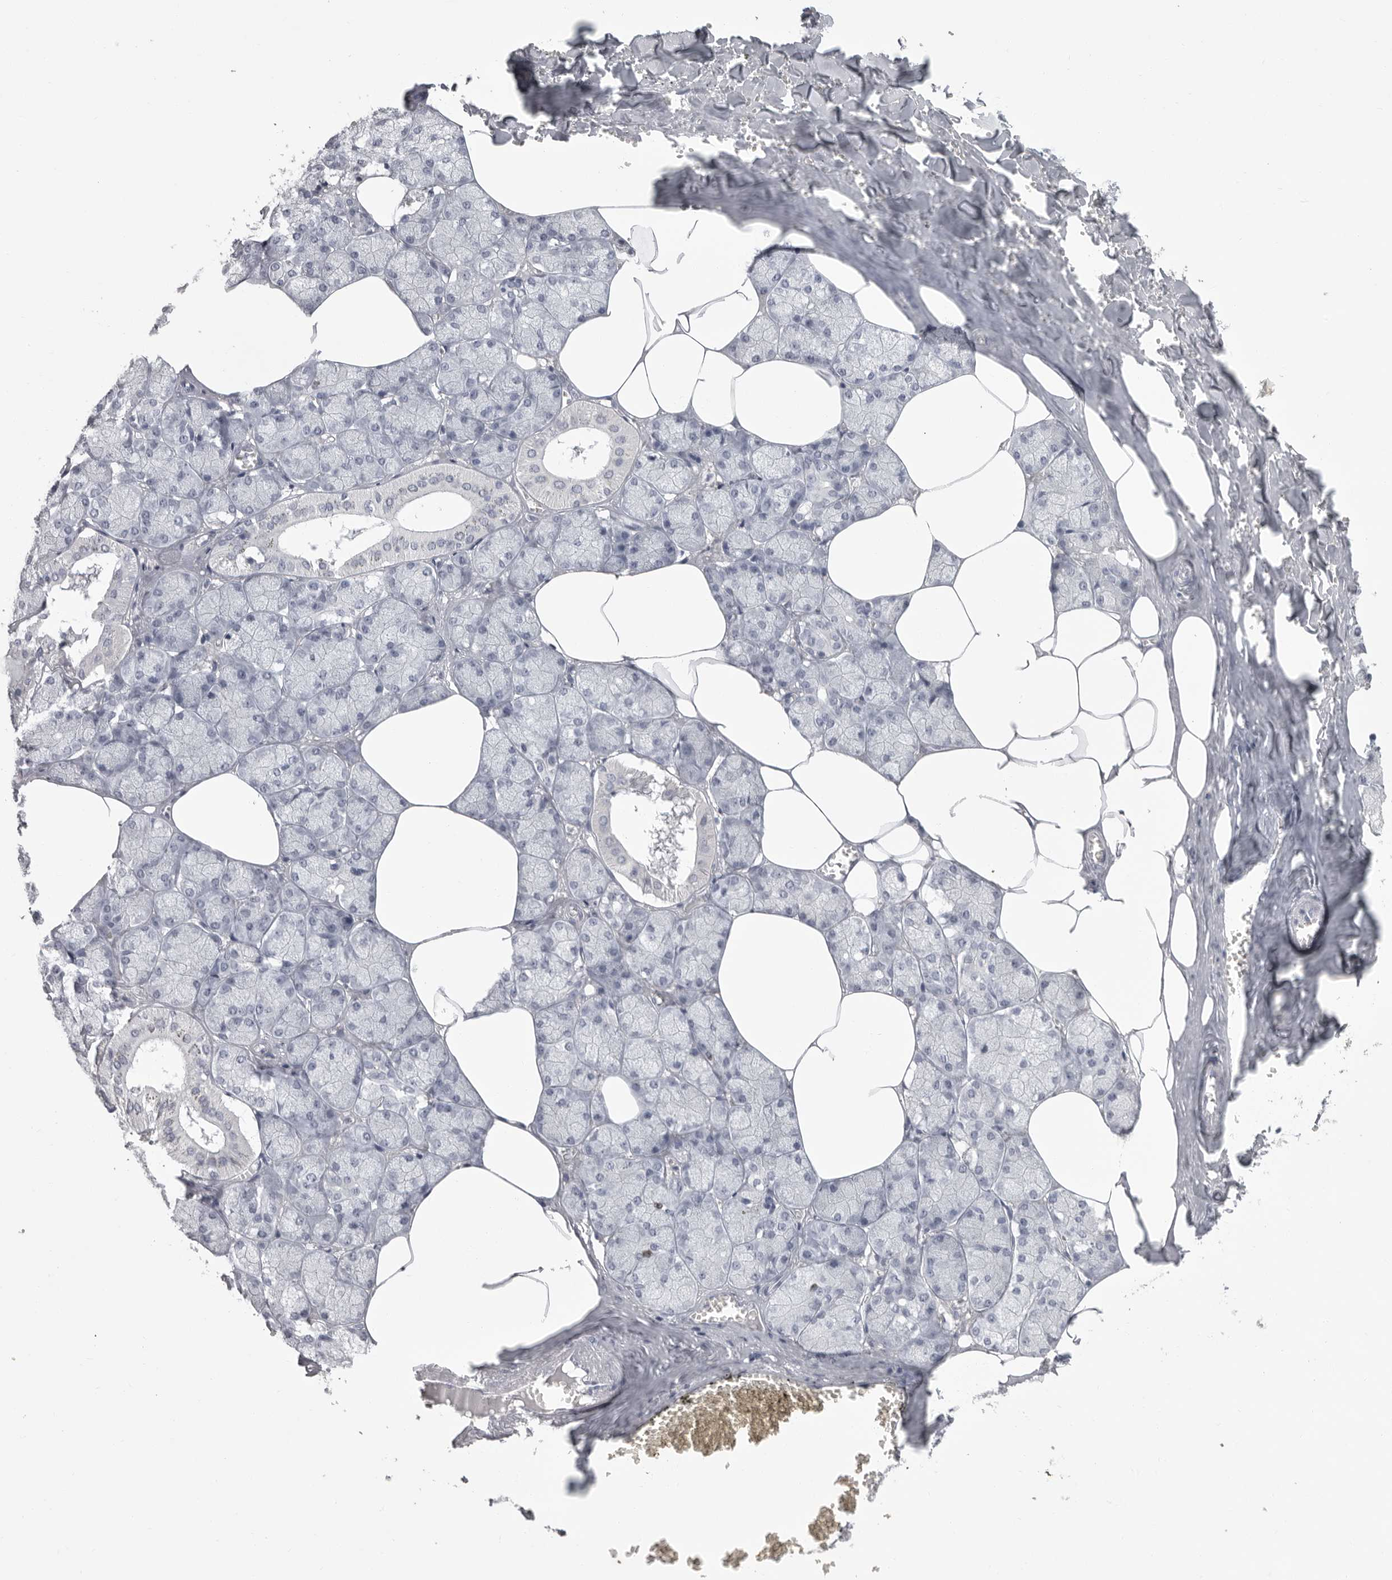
{"staining": {"intensity": "negative", "quantity": "none", "location": "none"}, "tissue": "salivary gland", "cell_type": "Glandular cells", "image_type": "normal", "snomed": [{"axis": "morphology", "description": "Normal tissue, NOS"}, {"axis": "topography", "description": "Salivary gland"}], "caption": "This is an IHC micrograph of normal human salivary gland. There is no expression in glandular cells.", "gene": "GNLY", "patient": {"sex": "male", "age": 62}}